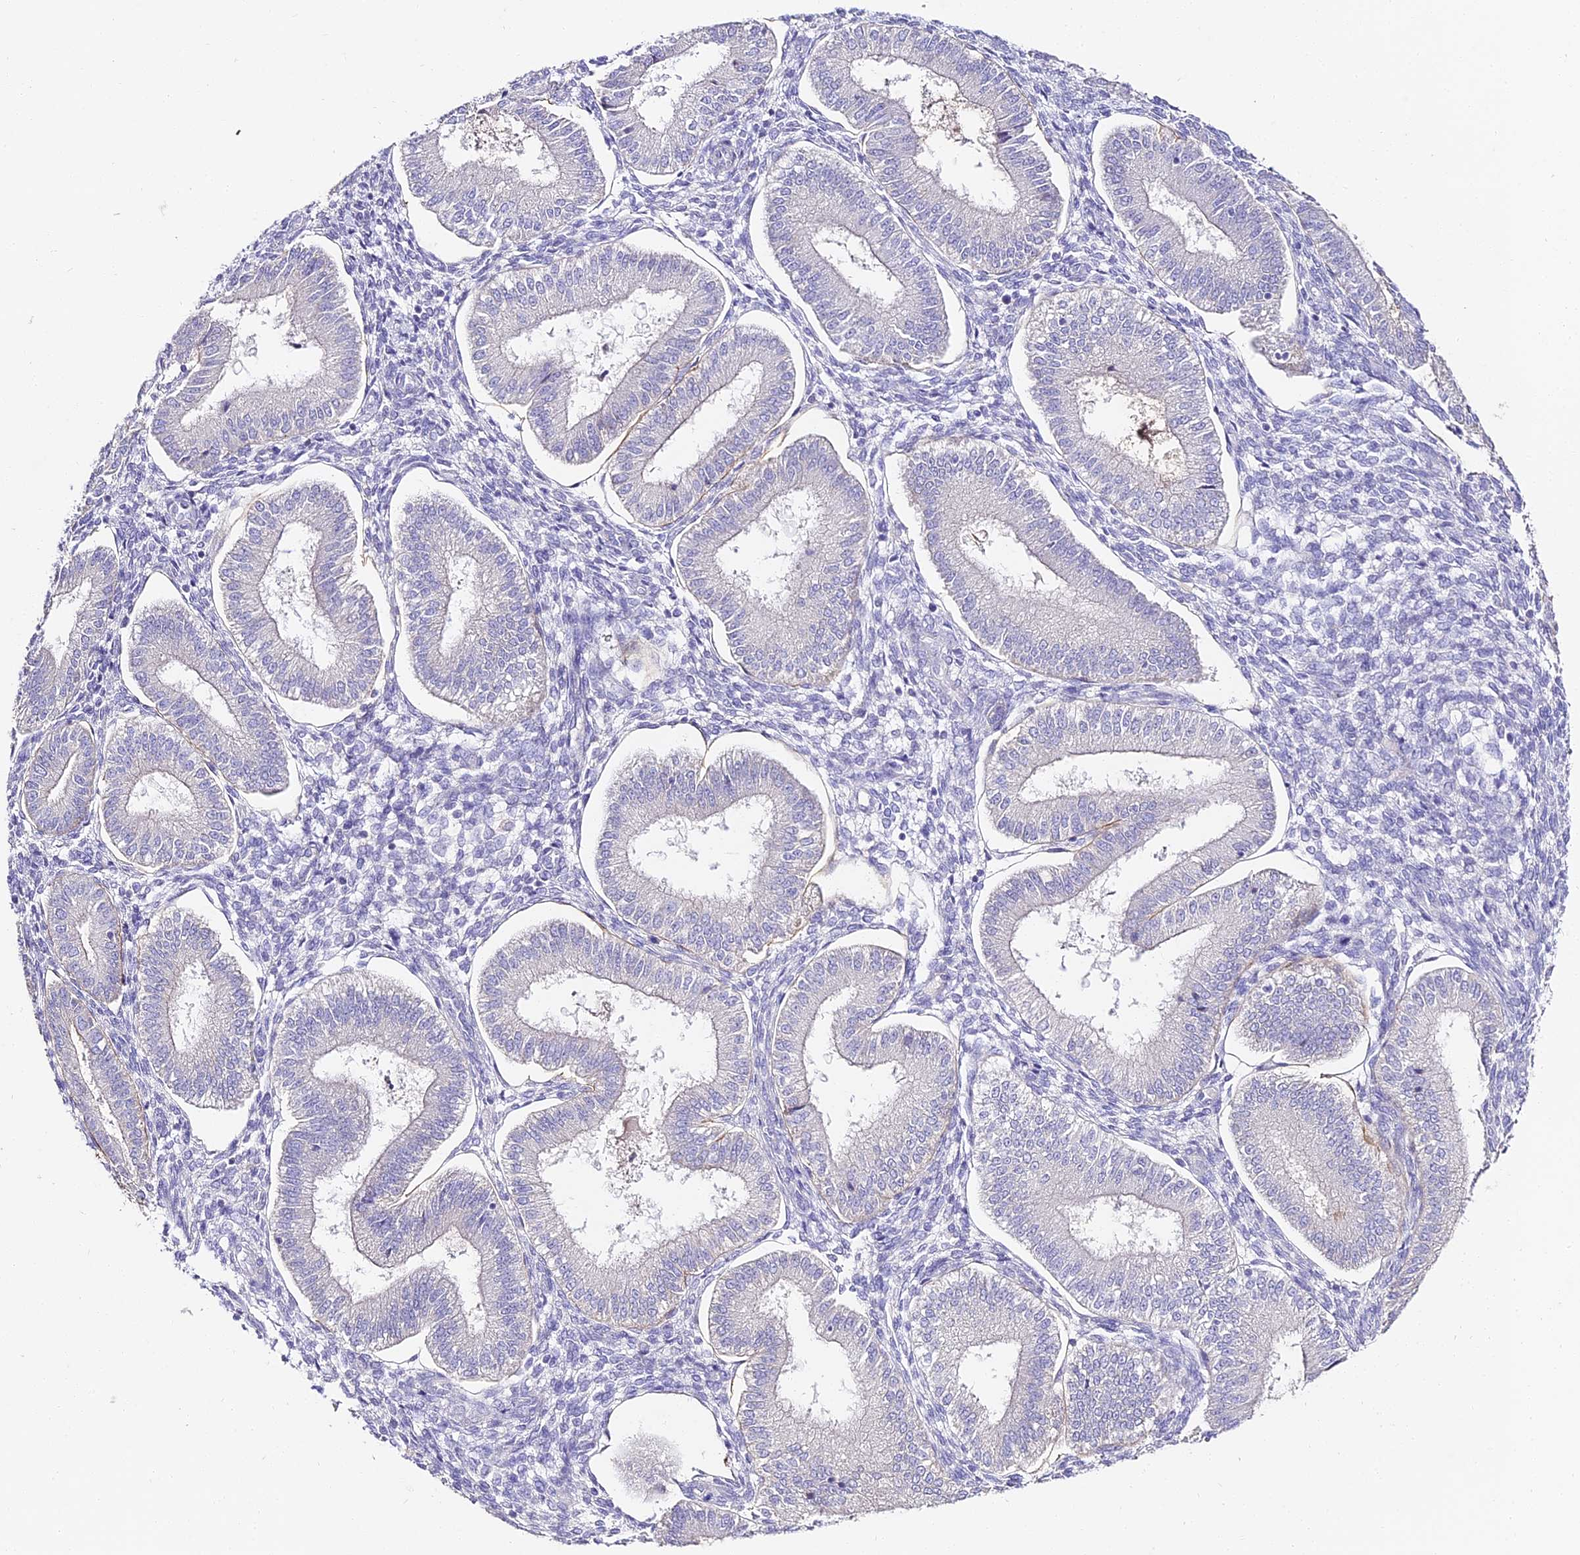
{"staining": {"intensity": "negative", "quantity": "none", "location": "none"}, "tissue": "endometrium", "cell_type": "Cells in endometrial stroma", "image_type": "normal", "snomed": [{"axis": "morphology", "description": "Normal tissue, NOS"}, {"axis": "topography", "description": "Endometrium"}], "caption": "An immunohistochemistry (IHC) micrograph of benign endometrium is shown. There is no staining in cells in endometrial stroma of endometrium.", "gene": "ALPG", "patient": {"sex": "female", "age": 39}}